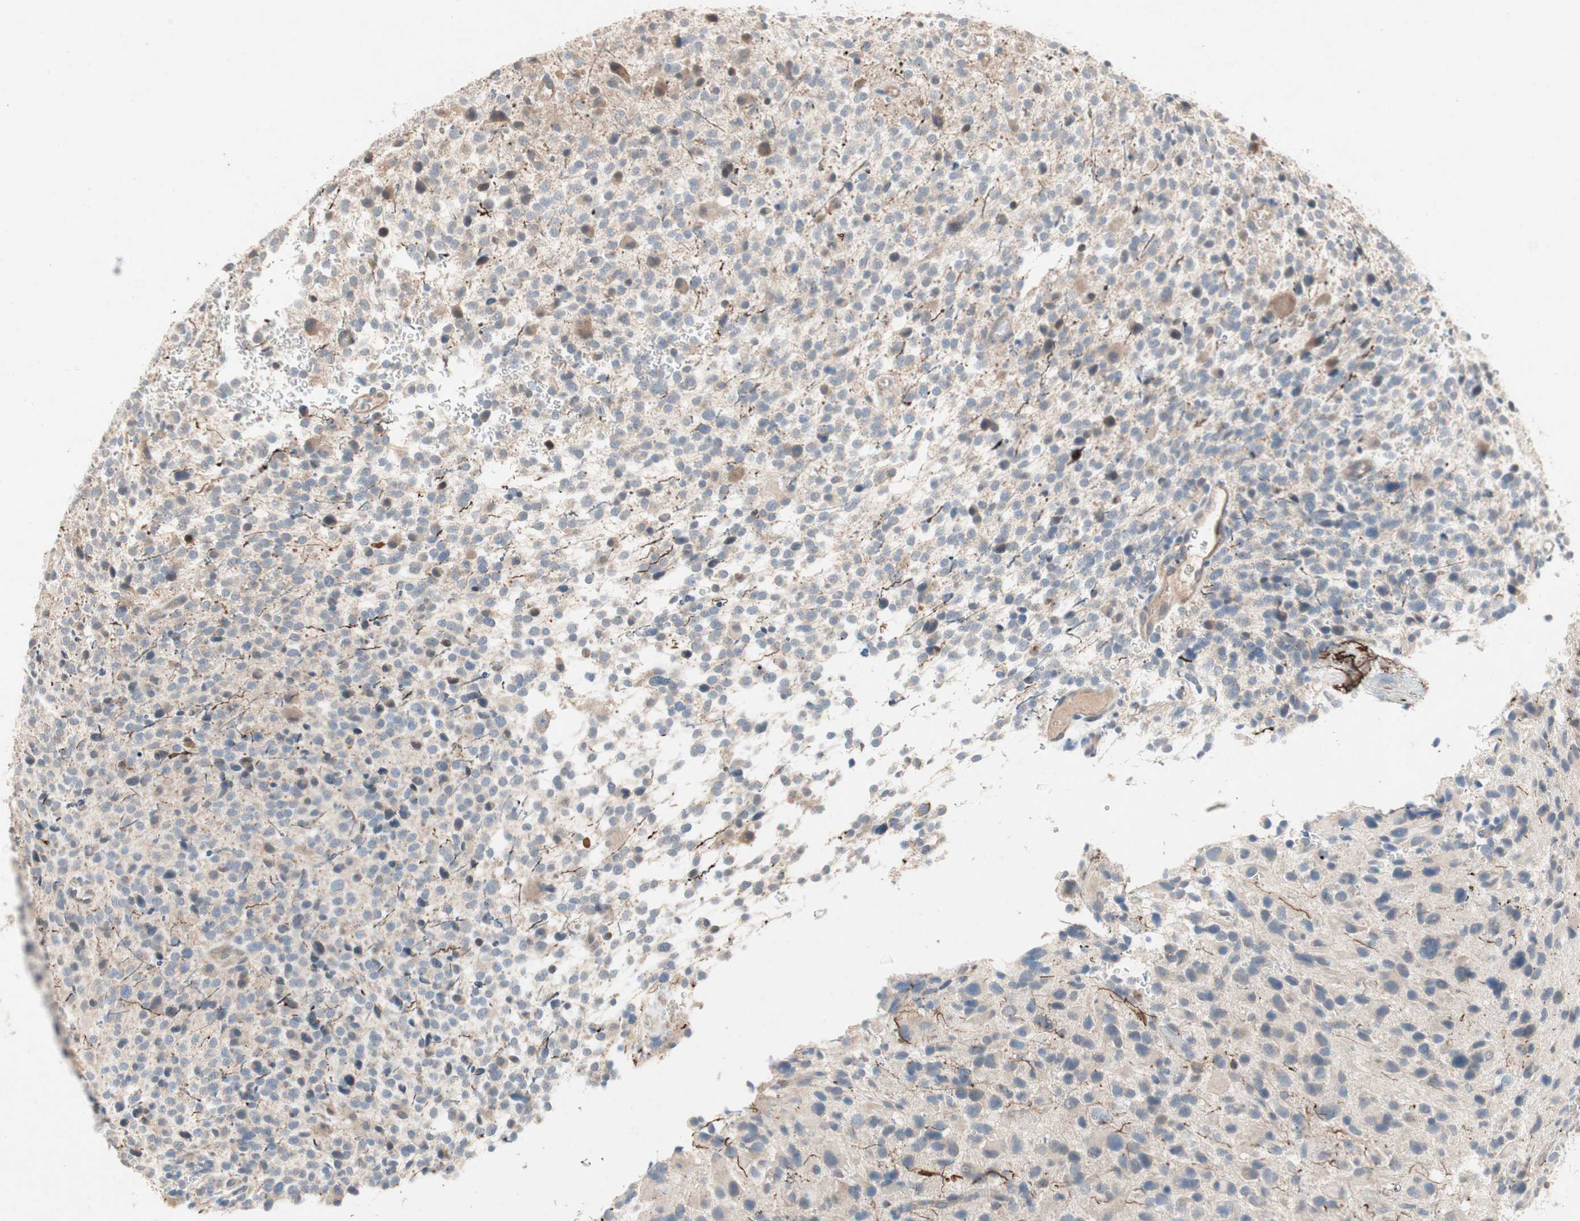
{"staining": {"intensity": "weak", "quantity": "<25%", "location": "cytoplasmic/membranous"}, "tissue": "glioma", "cell_type": "Tumor cells", "image_type": "cancer", "snomed": [{"axis": "morphology", "description": "Glioma, malignant, High grade"}, {"axis": "topography", "description": "Brain"}], "caption": "Tumor cells show no significant expression in glioma.", "gene": "NCLN", "patient": {"sex": "male", "age": 48}}